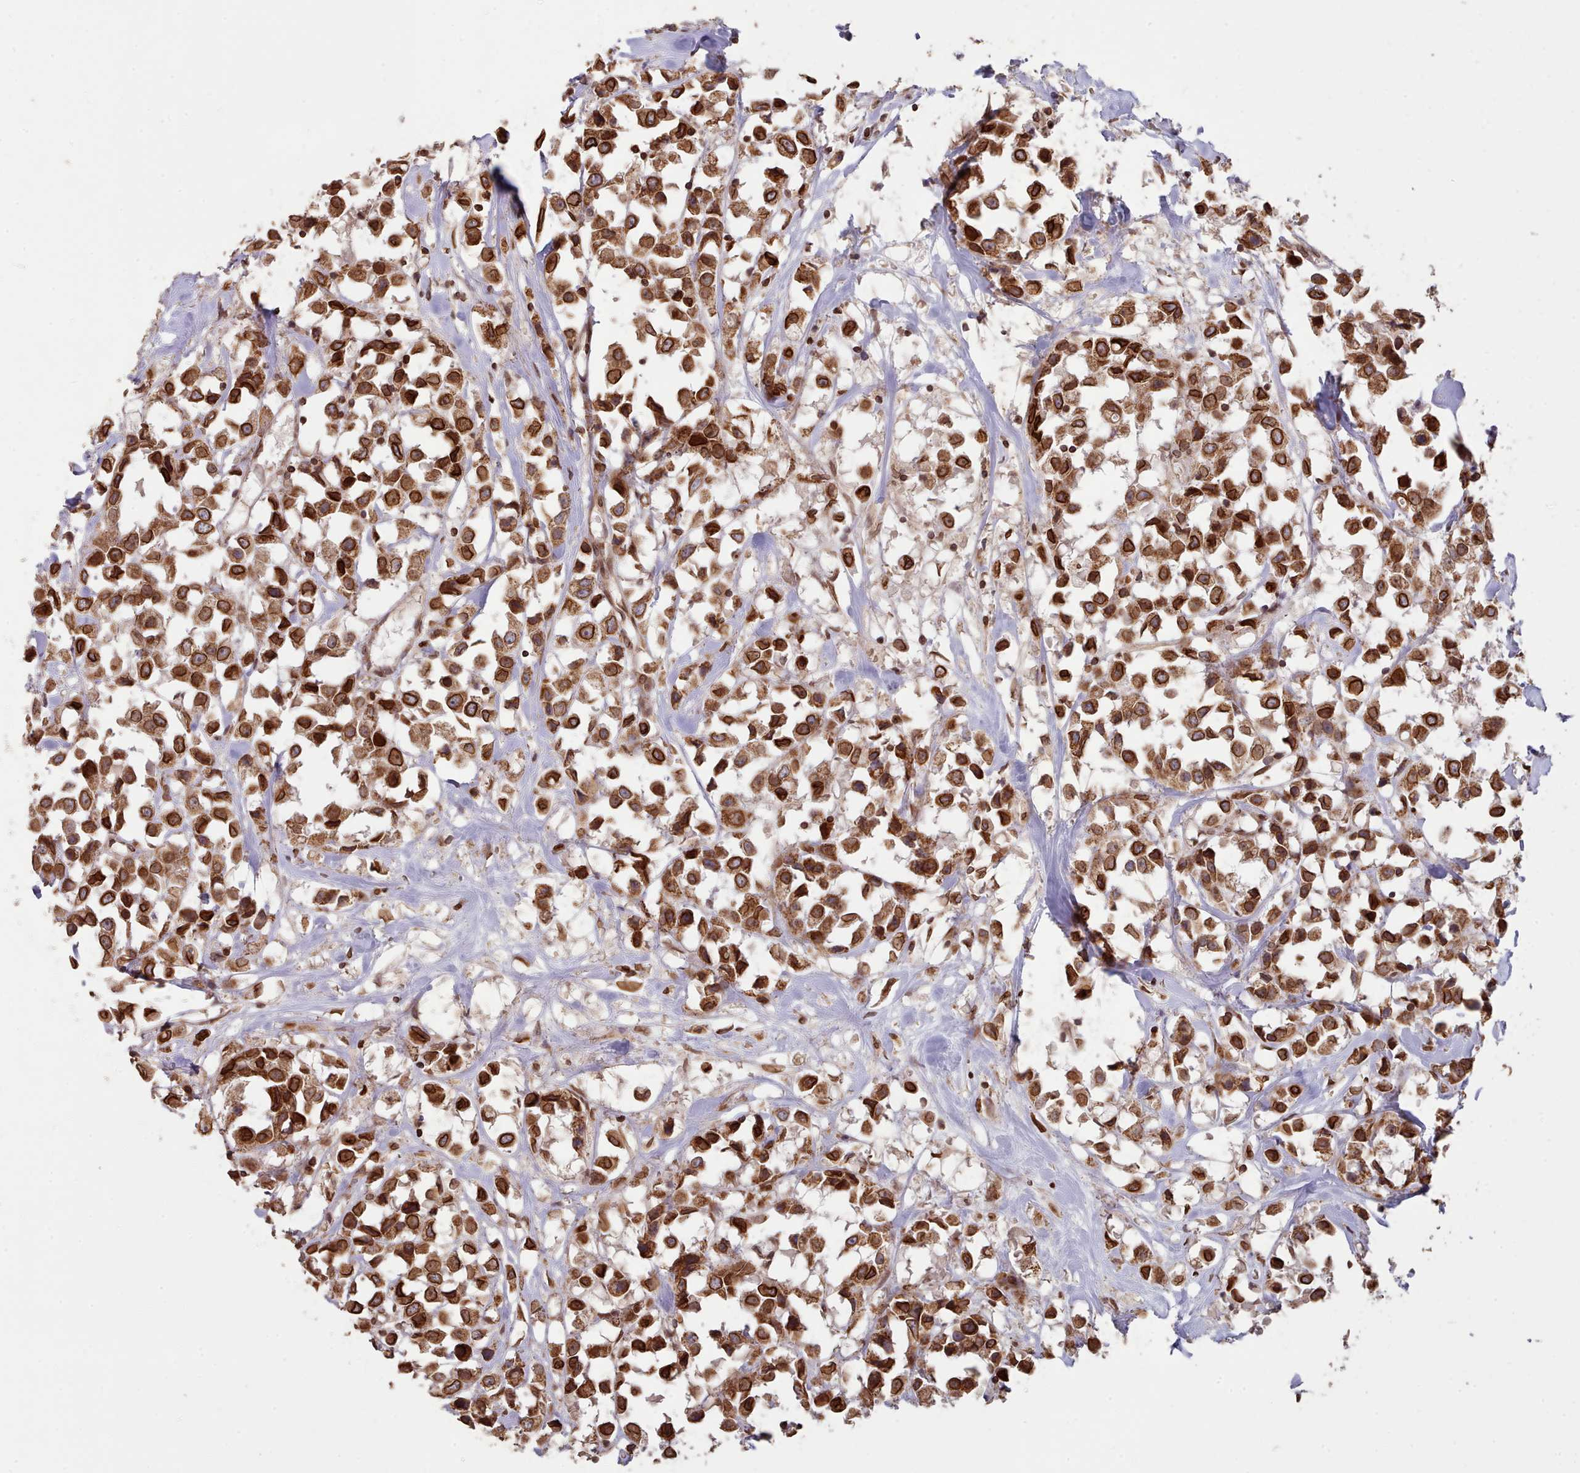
{"staining": {"intensity": "moderate", "quantity": ">75%", "location": "cytoplasmic/membranous,nuclear"}, "tissue": "breast cancer", "cell_type": "Tumor cells", "image_type": "cancer", "snomed": [{"axis": "morphology", "description": "Duct carcinoma"}, {"axis": "topography", "description": "Breast"}], "caption": "The photomicrograph exhibits immunohistochemical staining of infiltrating ductal carcinoma (breast). There is moderate cytoplasmic/membranous and nuclear staining is appreciated in approximately >75% of tumor cells. The protein is stained brown, and the nuclei are stained in blue (DAB IHC with brightfield microscopy, high magnification).", "gene": "TOR1AIP1", "patient": {"sex": "female", "age": 61}}